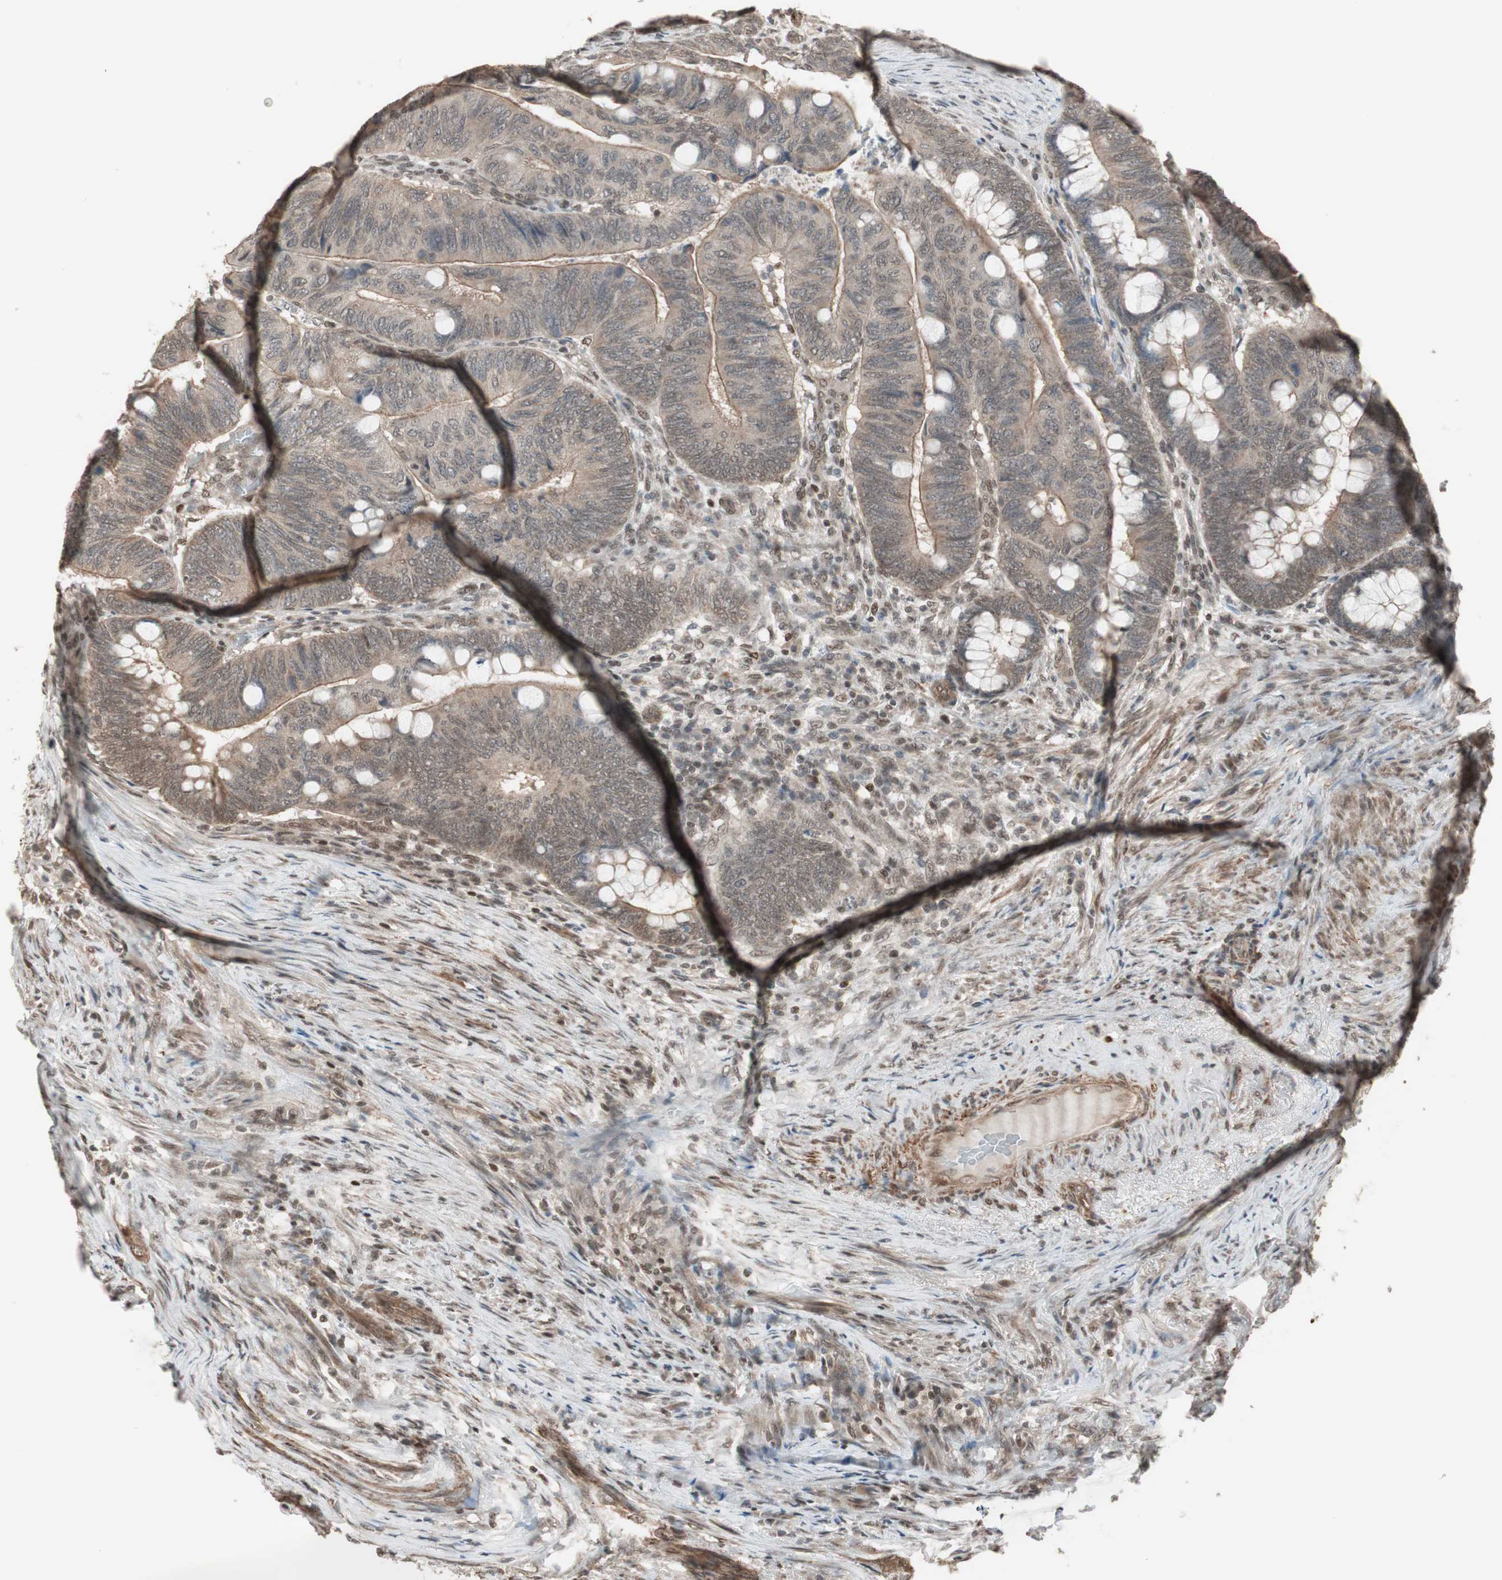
{"staining": {"intensity": "weak", "quantity": ">75%", "location": "cytoplasmic/membranous"}, "tissue": "colorectal cancer", "cell_type": "Tumor cells", "image_type": "cancer", "snomed": [{"axis": "morphology", "description": "Normal tissue, NOS"}, {"axis": "morphology", "description": "Adenocarcinoma, NOS"}, {"axis": "topography", "description": "Rectum"}, {"axis": "topography", "description": "Peripheral nerve tissue"}], "caption": "Adenocarcinoma (colorectal) was stained to show a protein in brown. There is low levels of weak cytoplasmic/membranous positivity in about >75% of tumor cells. The protein of interest is stained brown, and the nuclei are stained in blue (DAB (3,3'-diaminobenzidine) IHC with brightfield microscopy, high magnification).", "gene": "DRAP1", "patient": {"sex": "male", "age": 92}}